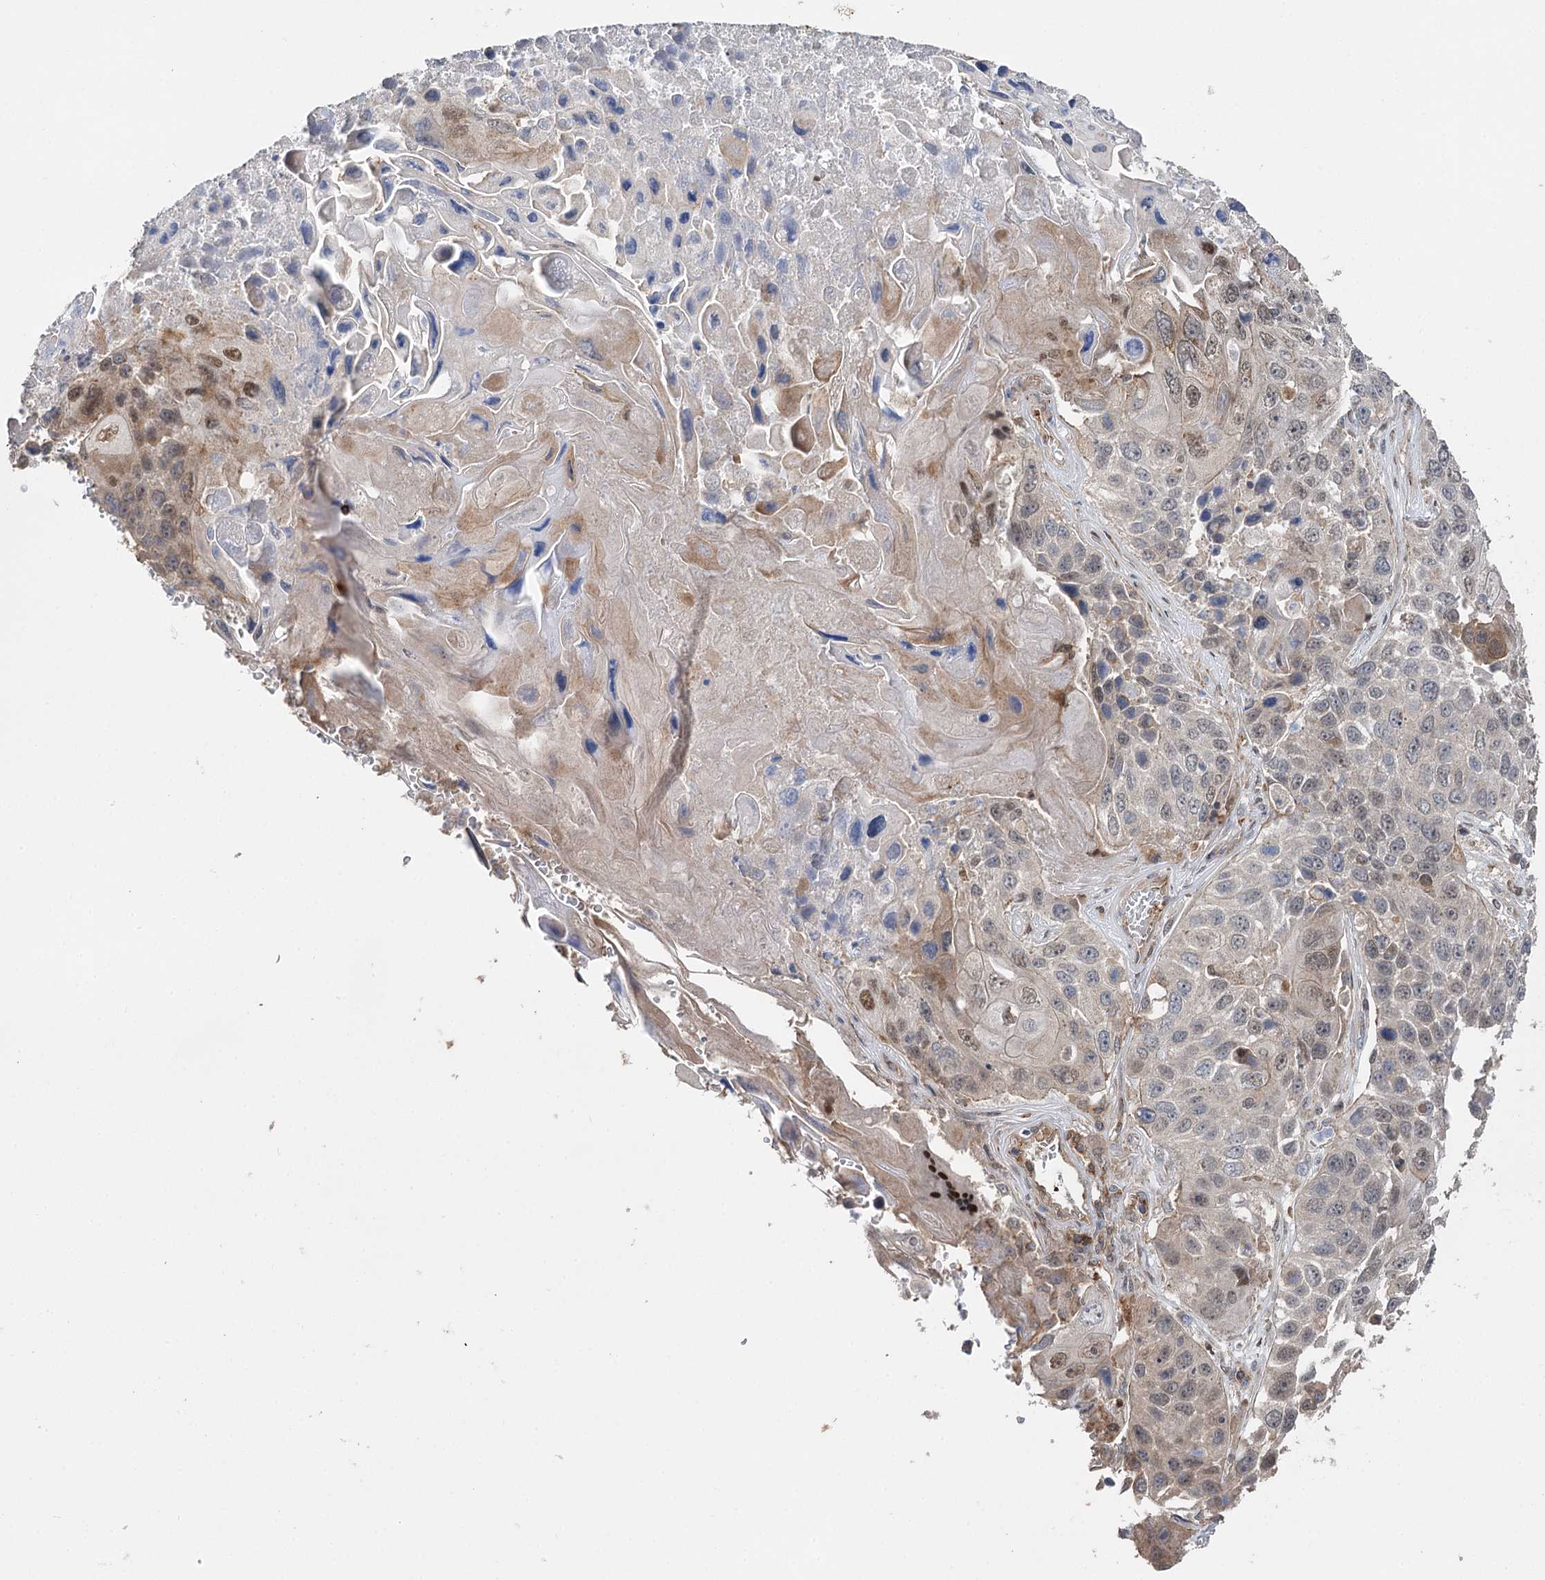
{"staining": {"intensity": "moderate", "quantity": "<25%", "location": "cytoplasmic/membranous,nuclear"}, "tissue": "lung cancer", "cell_type": "Tumor cells", "image_type": "cancer", "snomed": [{"axis": "morphology", "description": "Squamous cell carcinoma, NOS"}, {"axis": "topography", "description": "Lung"}], "caption": "An image of lung cancer (squamous cell carcinoma) stained for a protein demonstrates moderate cytoplasmic/membranous and nuclear brown staining in tumor cells. The staining was performed using DAB, with brown indicating positive protein expression. Nuclei are stained blue with hematoxylin.", "gene": "STX6", "patient": {"sex": "male", "age": 61}}